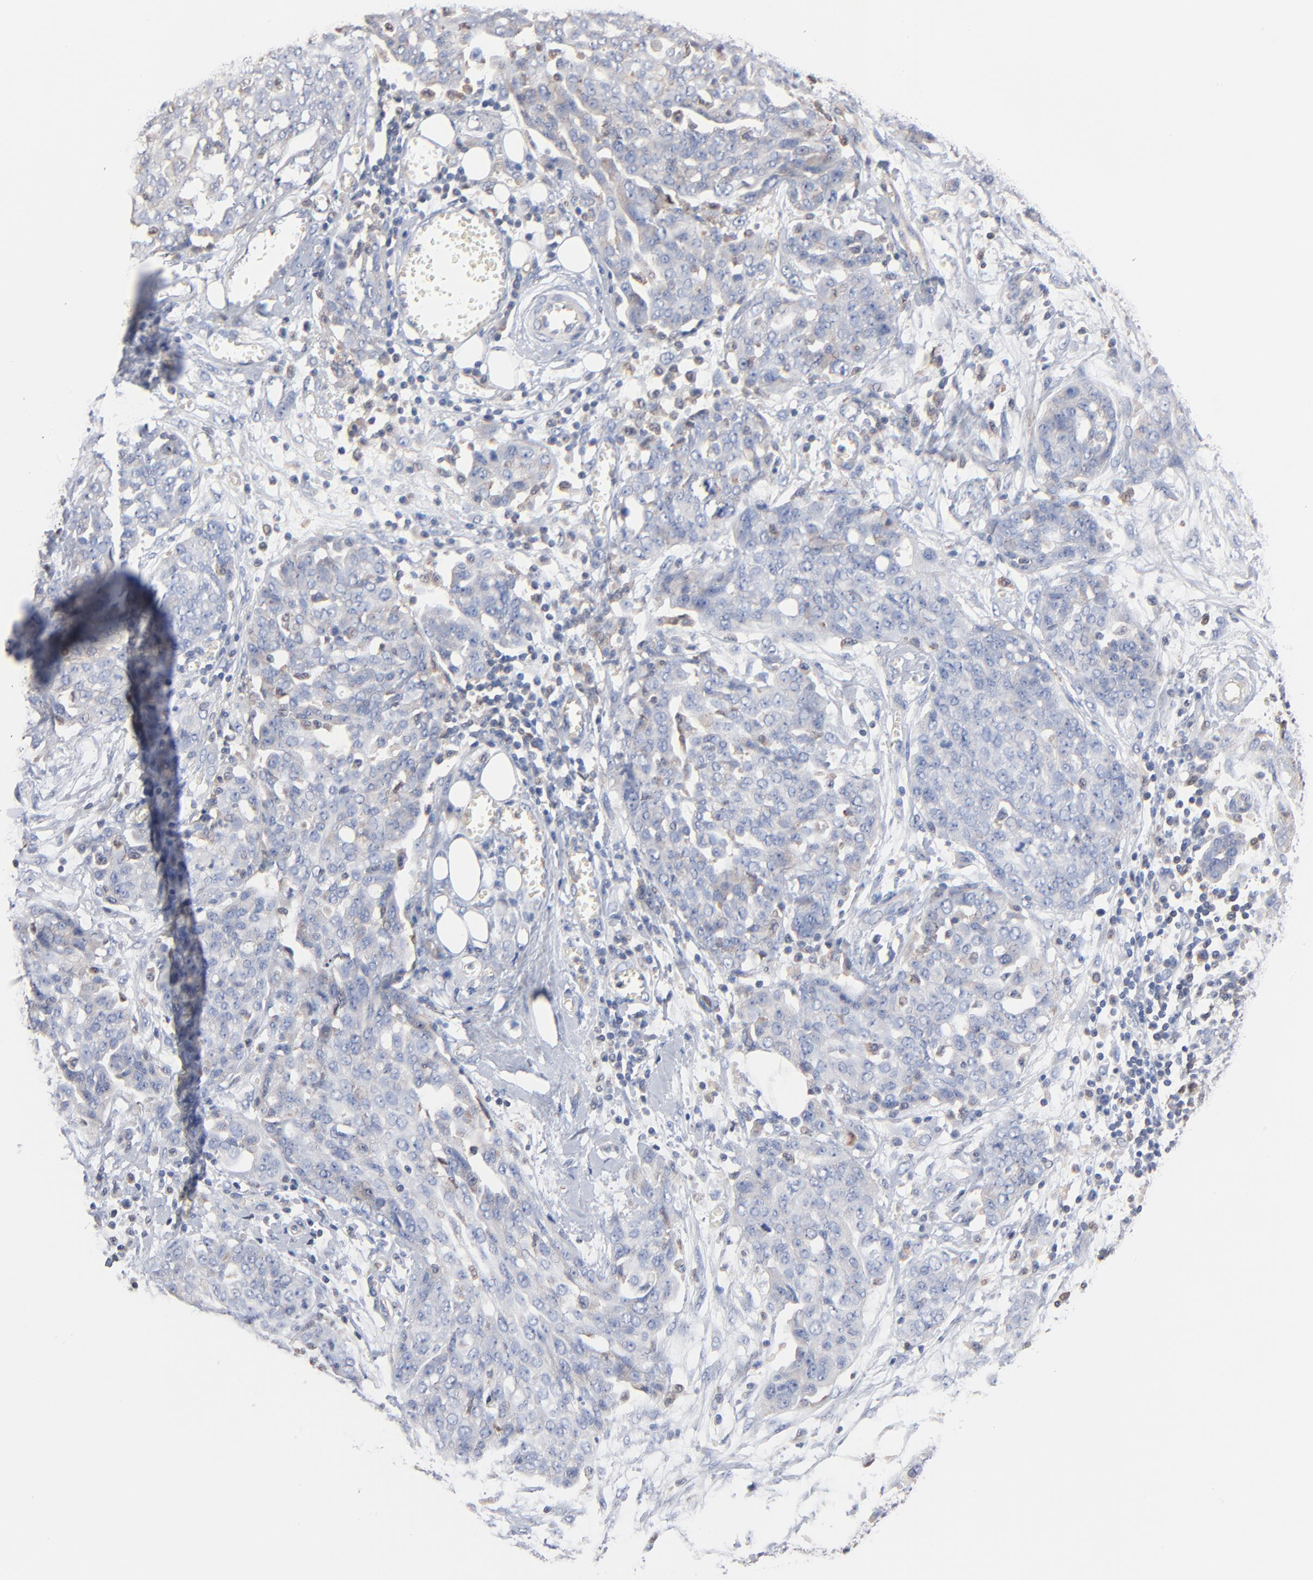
{"staining": {"intensity": "negative", "quantity": "none", "location": "none"}, "tissue": "ovarian cancer", "cell_type": "Tumor cells", "image_type": "cancer", "snomed": [{"axis": "morphology", "description": "Cystadenocarcinoma, serous, NOS"}, {"axis": "topography", "description": "Soft tissue"}, {"axis": "topography", "description": "Ovary"}], "caption": "High power microscopy micrograph of an immunohistochemistry (IHC) micrograph of ovarian cancer, revealing no significant expression in tumor cells.", "gene": "ARHGEF6", "patient": {"sex": "female", "age": 57}}